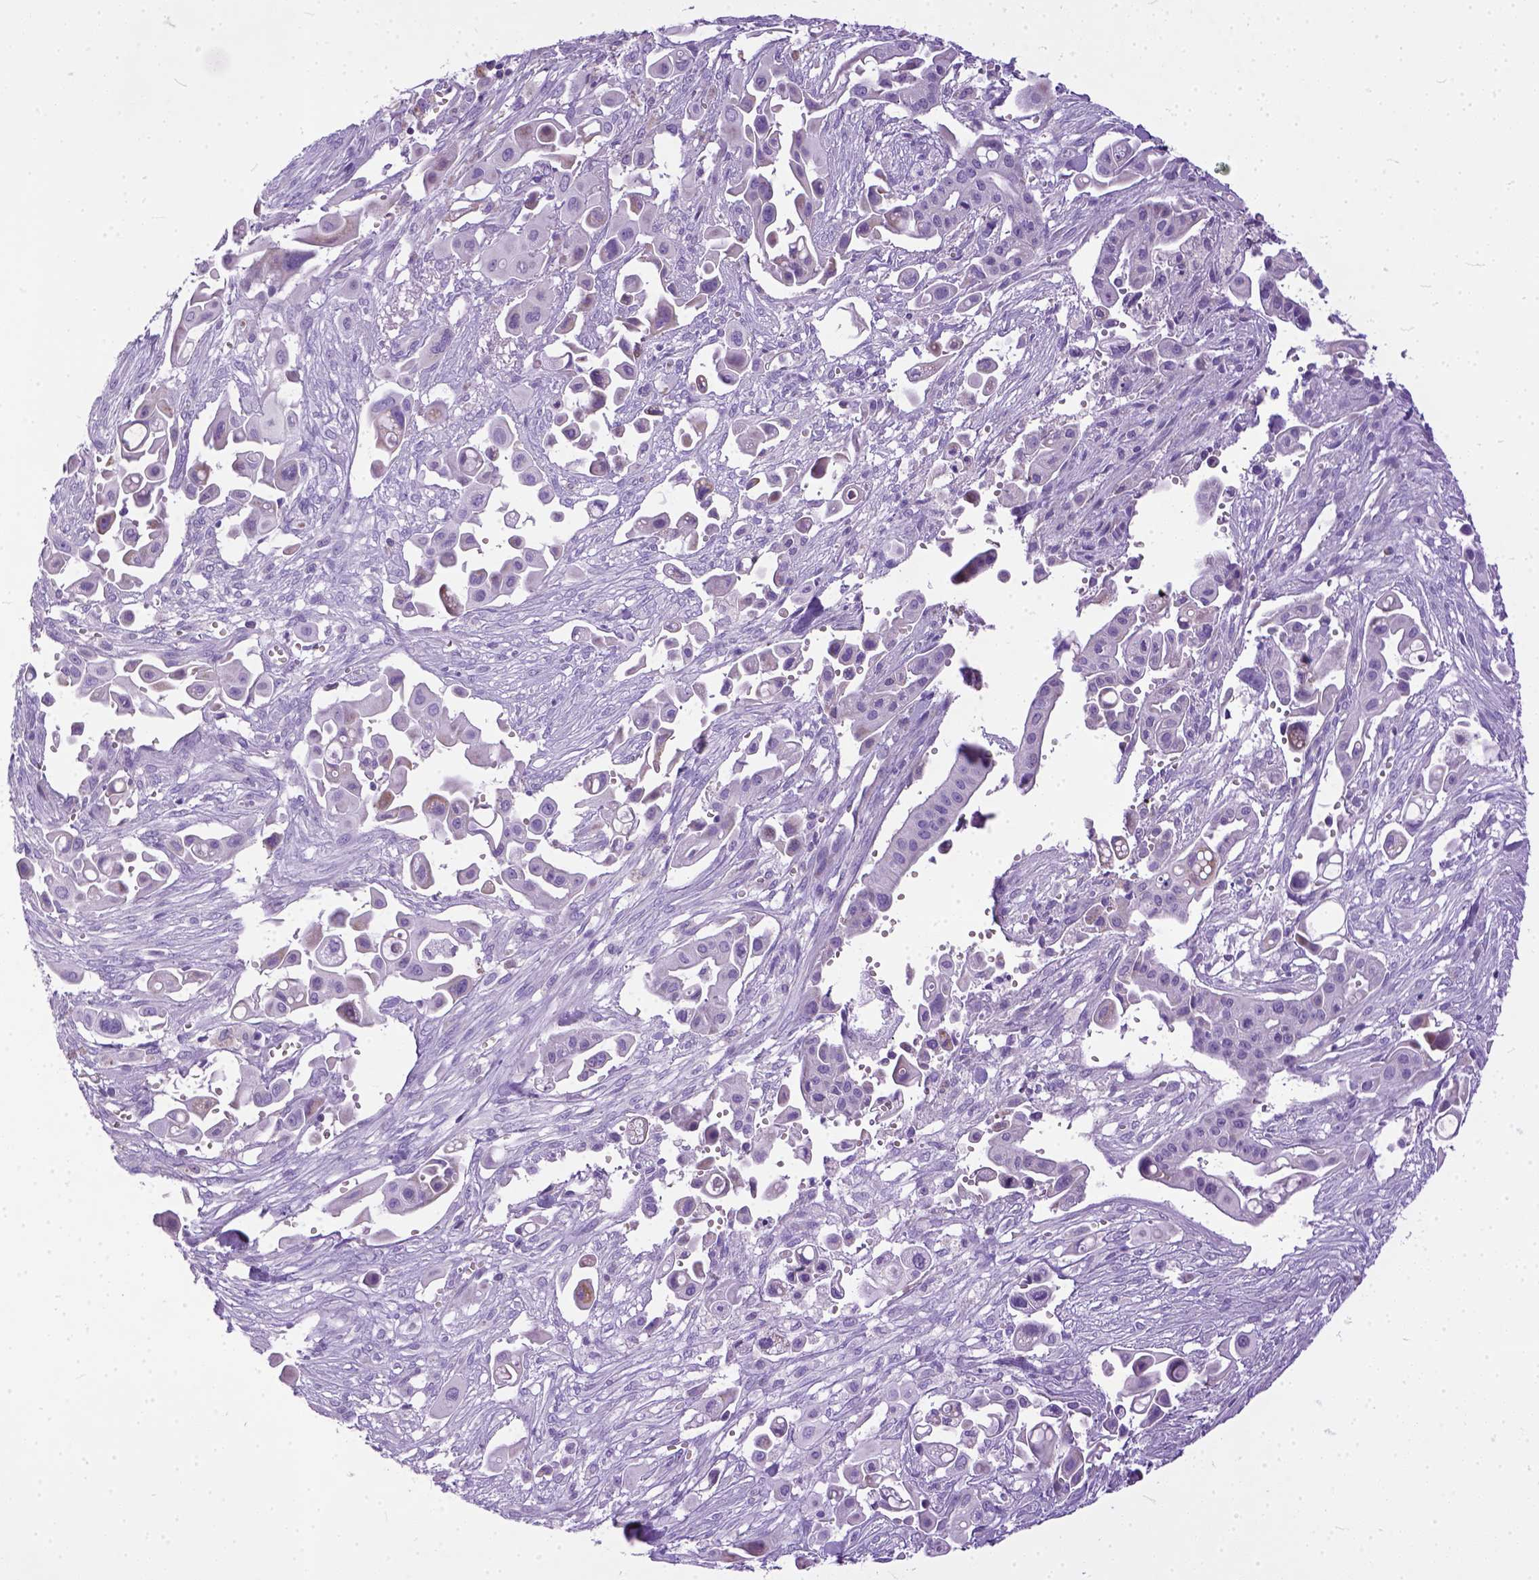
{"staining": {"intensity": "negative", "quantity": "none", "location": "none"}, "tissue": "pancreatic cancer", "cell_type": "Tumor cells", "image_type": "cancer", "snomed": [{"axis": "morphology", "description": "Adenocarcinoma, NOS"}, {"axis": "topography", "description": "Pancreas"}], "caption": "Immunohistochemistry (IHC) of human pancreatic cancer (adenocarcinoma) reveals no staining in tumor cells.", "gene": "PLK5", "patient": {"sex": "male", "age": 50}}